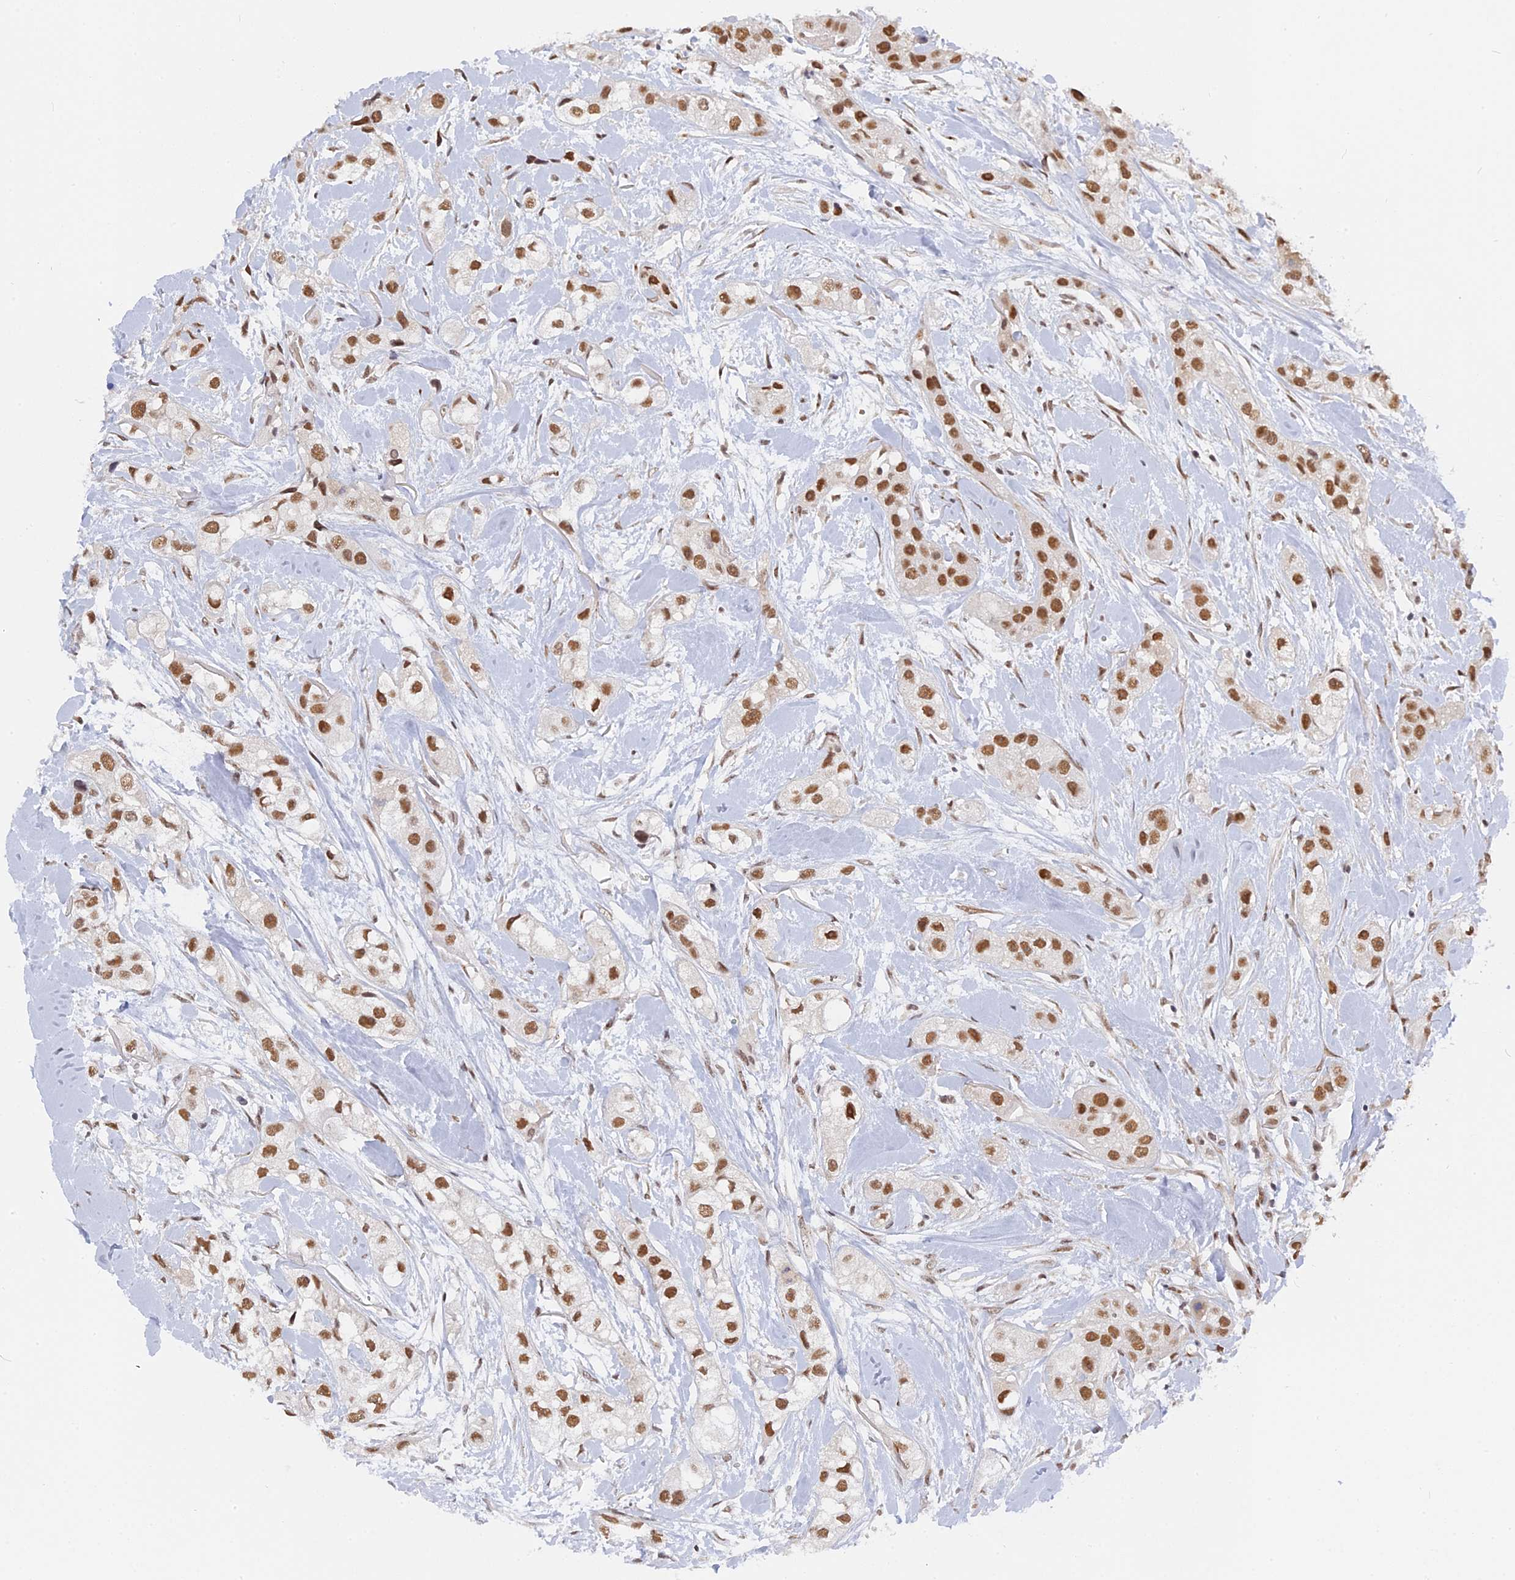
{"staining": {"intensity": "moderate", "quantity": ">75%", "location": "nuclear"}, "tissue": "head and neck cancer", "cell_type": "Tumor cells", "image_type": "cancer", "snomed": [{"axis": "morphology", "description": "Normal tissue, NOS"}, {"axis": "morphology", "description": "Squamous cell carcinoma, NOS"}, {"axis": "topography", "description": "Skeletal muscle"}, {"axis": "topography", "description": "Head-Neck"}], "caption": "Brown immunohistochemical staining in human head and neck cancer (squamous cell carcinoma) shows moderate nuclear staining in approximately >75% of tumor cells. The staining is performed using DAB (3,3'-diaminobenzidine) brown chromogen to label protein expression. The nuclei are counter-stained blue using hematoxylin.", "gene": "CCDC85A", "patient": {"sex": "male", "age": 51}}